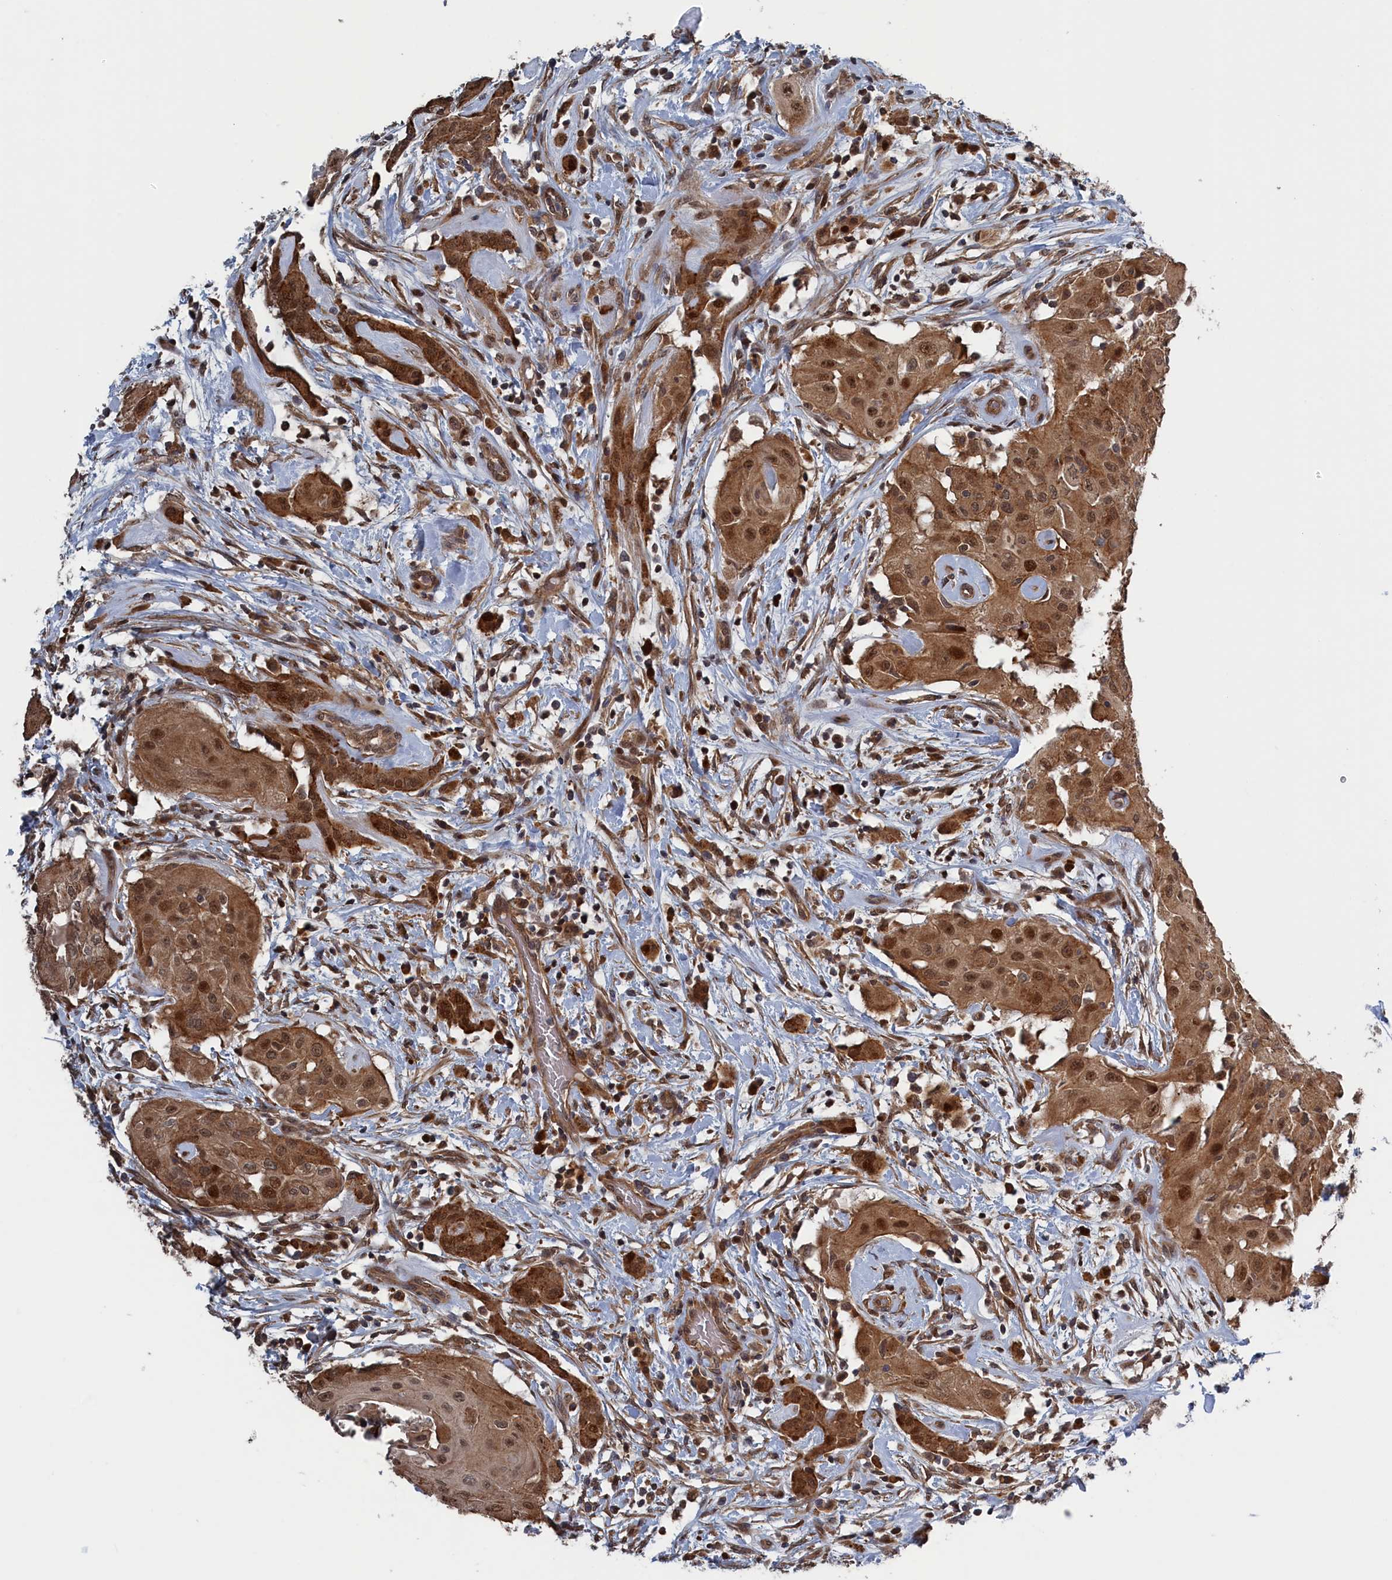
{"staining": {"intensity": "moderate", "quantity": ">75%", "location": "cytoplasmic/membranous,nuclear"}, "tissue": "thyroid cancer", "cell_type": "Tumor cells", "image_type": "cancer", "snomed": [{"axis": "morphology", "description": "Papillary adenocarcinoma, NOS"}, {"axis": "topography", "description": "Thyroid gland"}], "caption": "Papillary adenocarcinoma (thyroid) stained with a brown dye demonstrates moderate cytoplasmic/membranous and nuclear positive expression in approximately >75% of tumor cells.", "gene": "ELOVL6", "patient": {"sex": "female", "age": 59}}